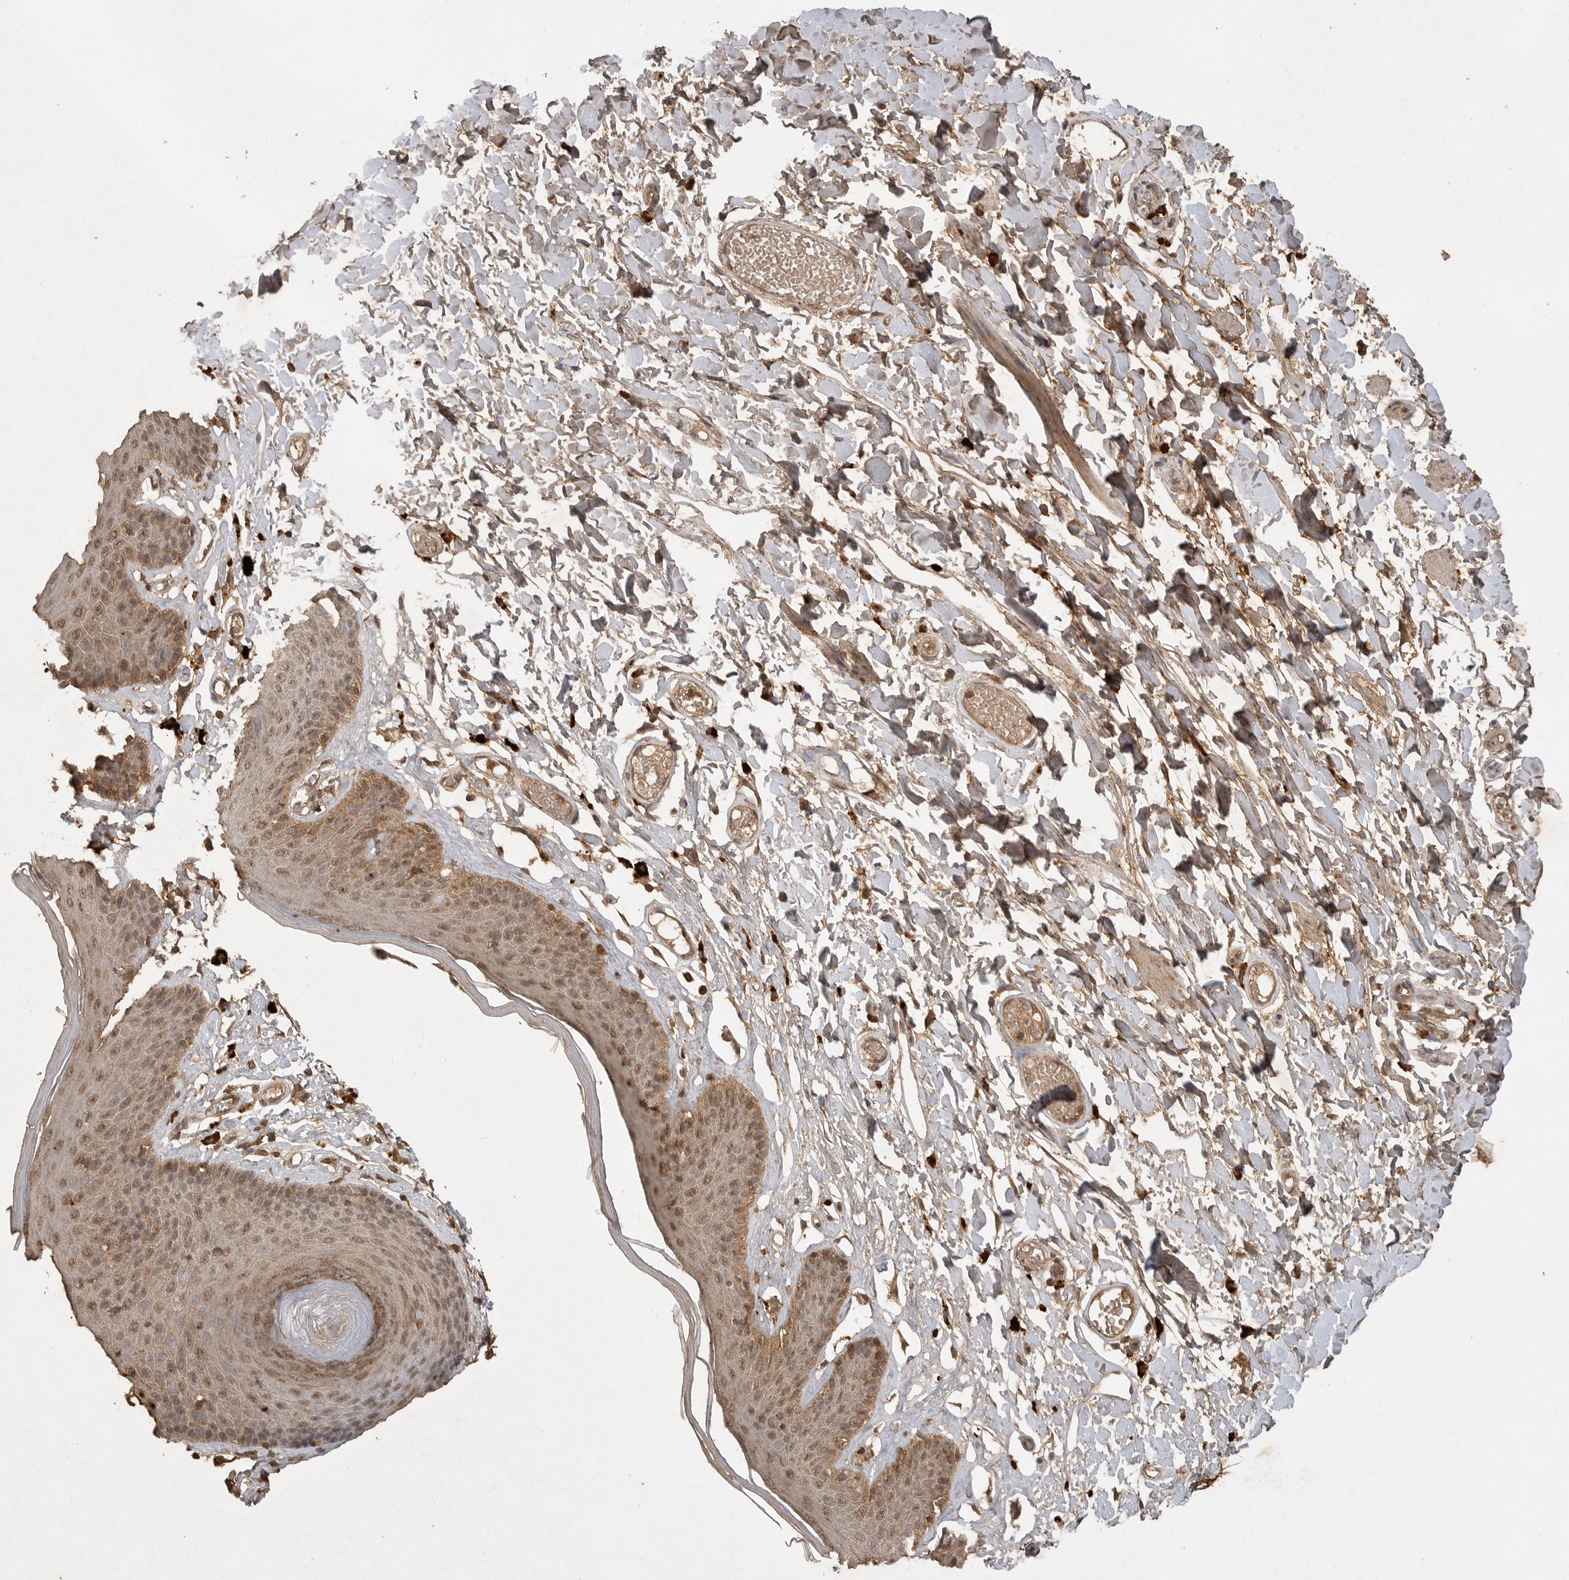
{"staining": {"intensity": "moderate", "quantity": ">75%", "location": "cytoplasmic/membranous,nuclear"}, "tissue": "skin", "cell_type": "Epidermal cells", "image_type": "normal", "snomed": [{"axis": "morphology", "description": "Normal tissue, NOS"}, {"axis": "topography", "description": "Vulva"}], "caption": "A medium amount of moderate cytoplasmic/membranous,nuclear expression is seen in about >75% of epidermal cells in unremarkable skin. (DAB IHC, brown staining for protein, blue staining for nuclei).", "gene": "ICOSLG", "patient": {"sex": "female", "age": 73}}